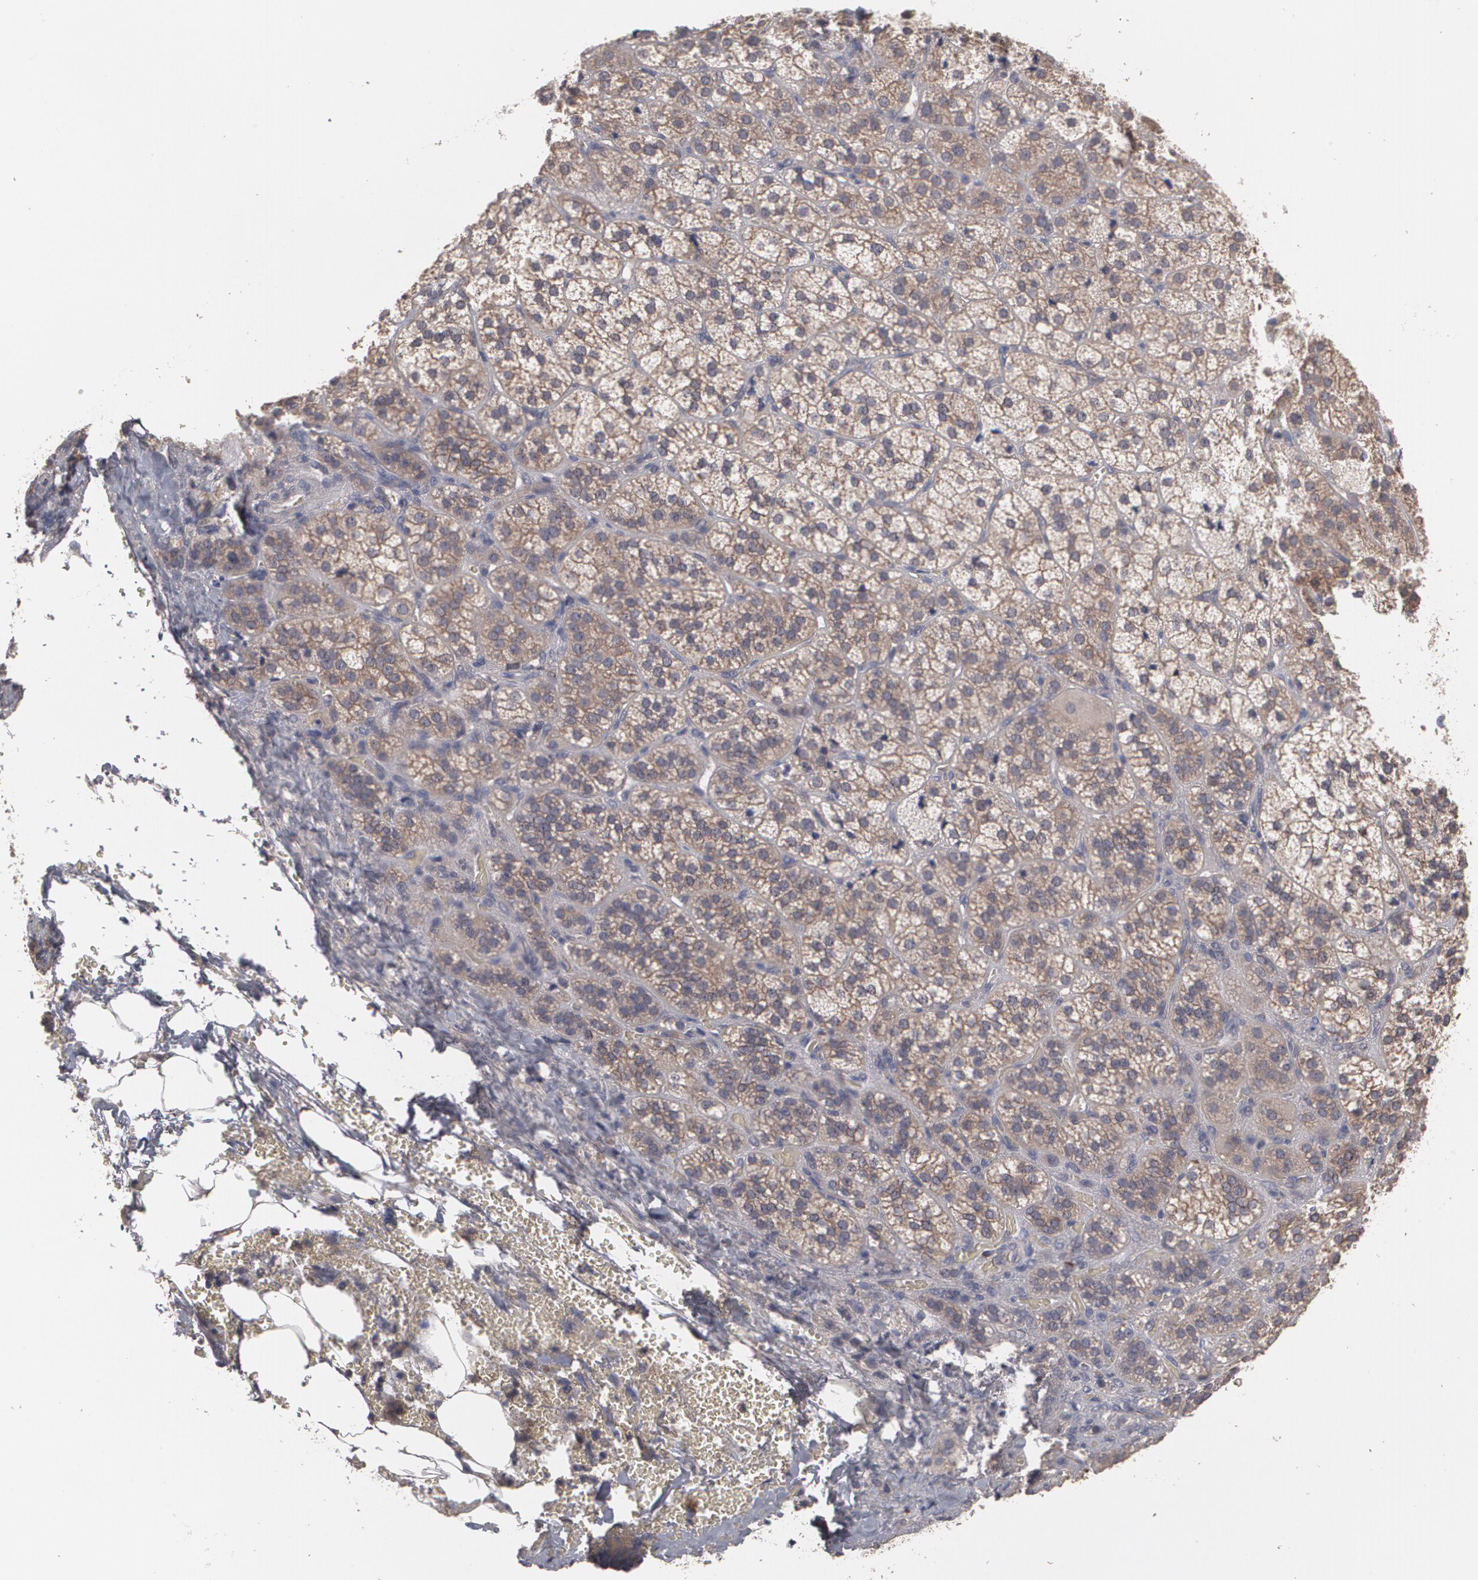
{"staining": {"intensity": "moderate", "quantity": ">75%", "location": "cytoplasmic/membranous"}, "tissue": "adrenal gland", "cell_type": "Glandular cells", "image_type": "normal", "snomed": [{"axis": "morphology", "description": "Normal tissue, NOS"}, {"axis": "topography", "description": "Adrenal gland"}], "caption": "This is an image of immunohistochemistry staining of unremarkable adrenal gland, which shows moderate positivity in the cytoplasmic/membranous of glandular cells.", "gene": "ARF6", "patient": {"sex": "female", "age": 71}}